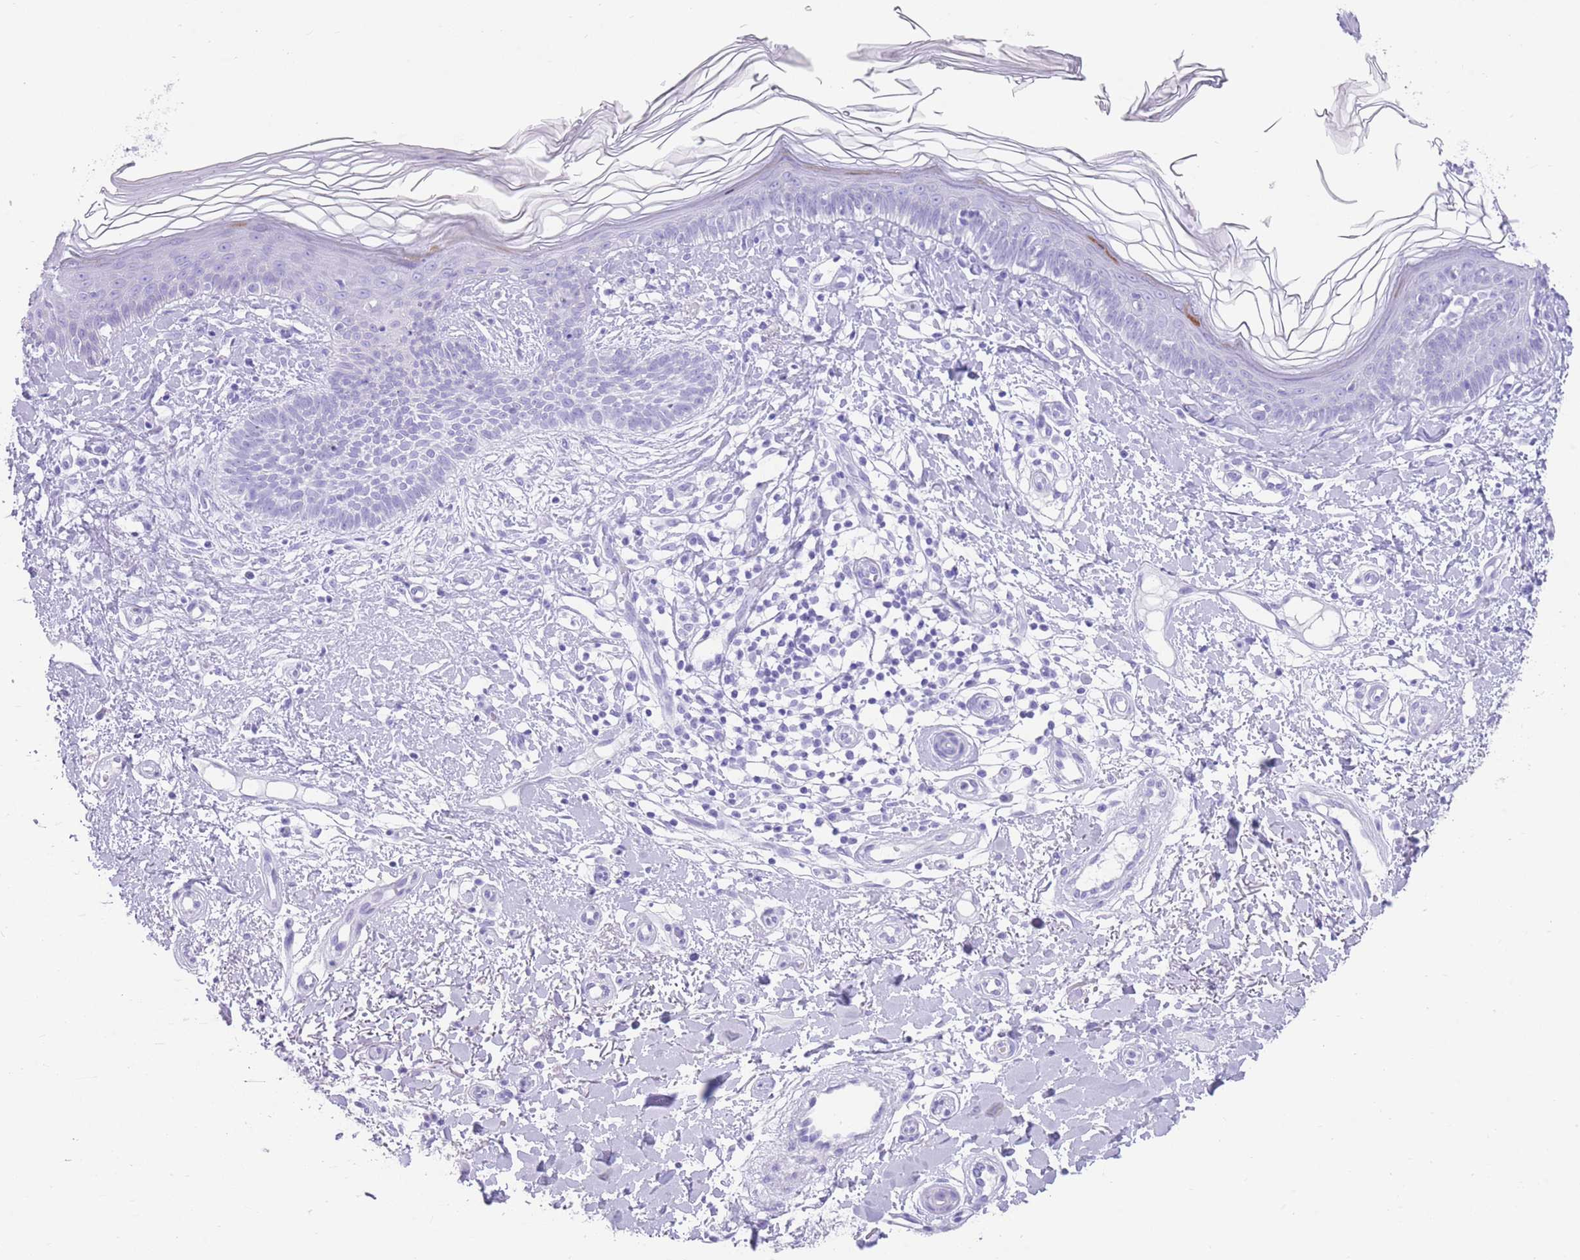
{"staining": {"intensity": "negative", "quantity": "none", "location": "none"}, "tissue": "skin cancer", "cell_type": "Tumor cells", "image_type": "cancer", "snomed": [{"axis": "morphology", "description": "Basal cell carcinoma"}, {"axis": "topography", "description": "Skin"}], "caption": "The image demonstrates no significant expression in tumor cells of skin cancer (basal cell carcinoma).", "gene": "ELOA2", "patient": {"sex": "male", "age": 78}}